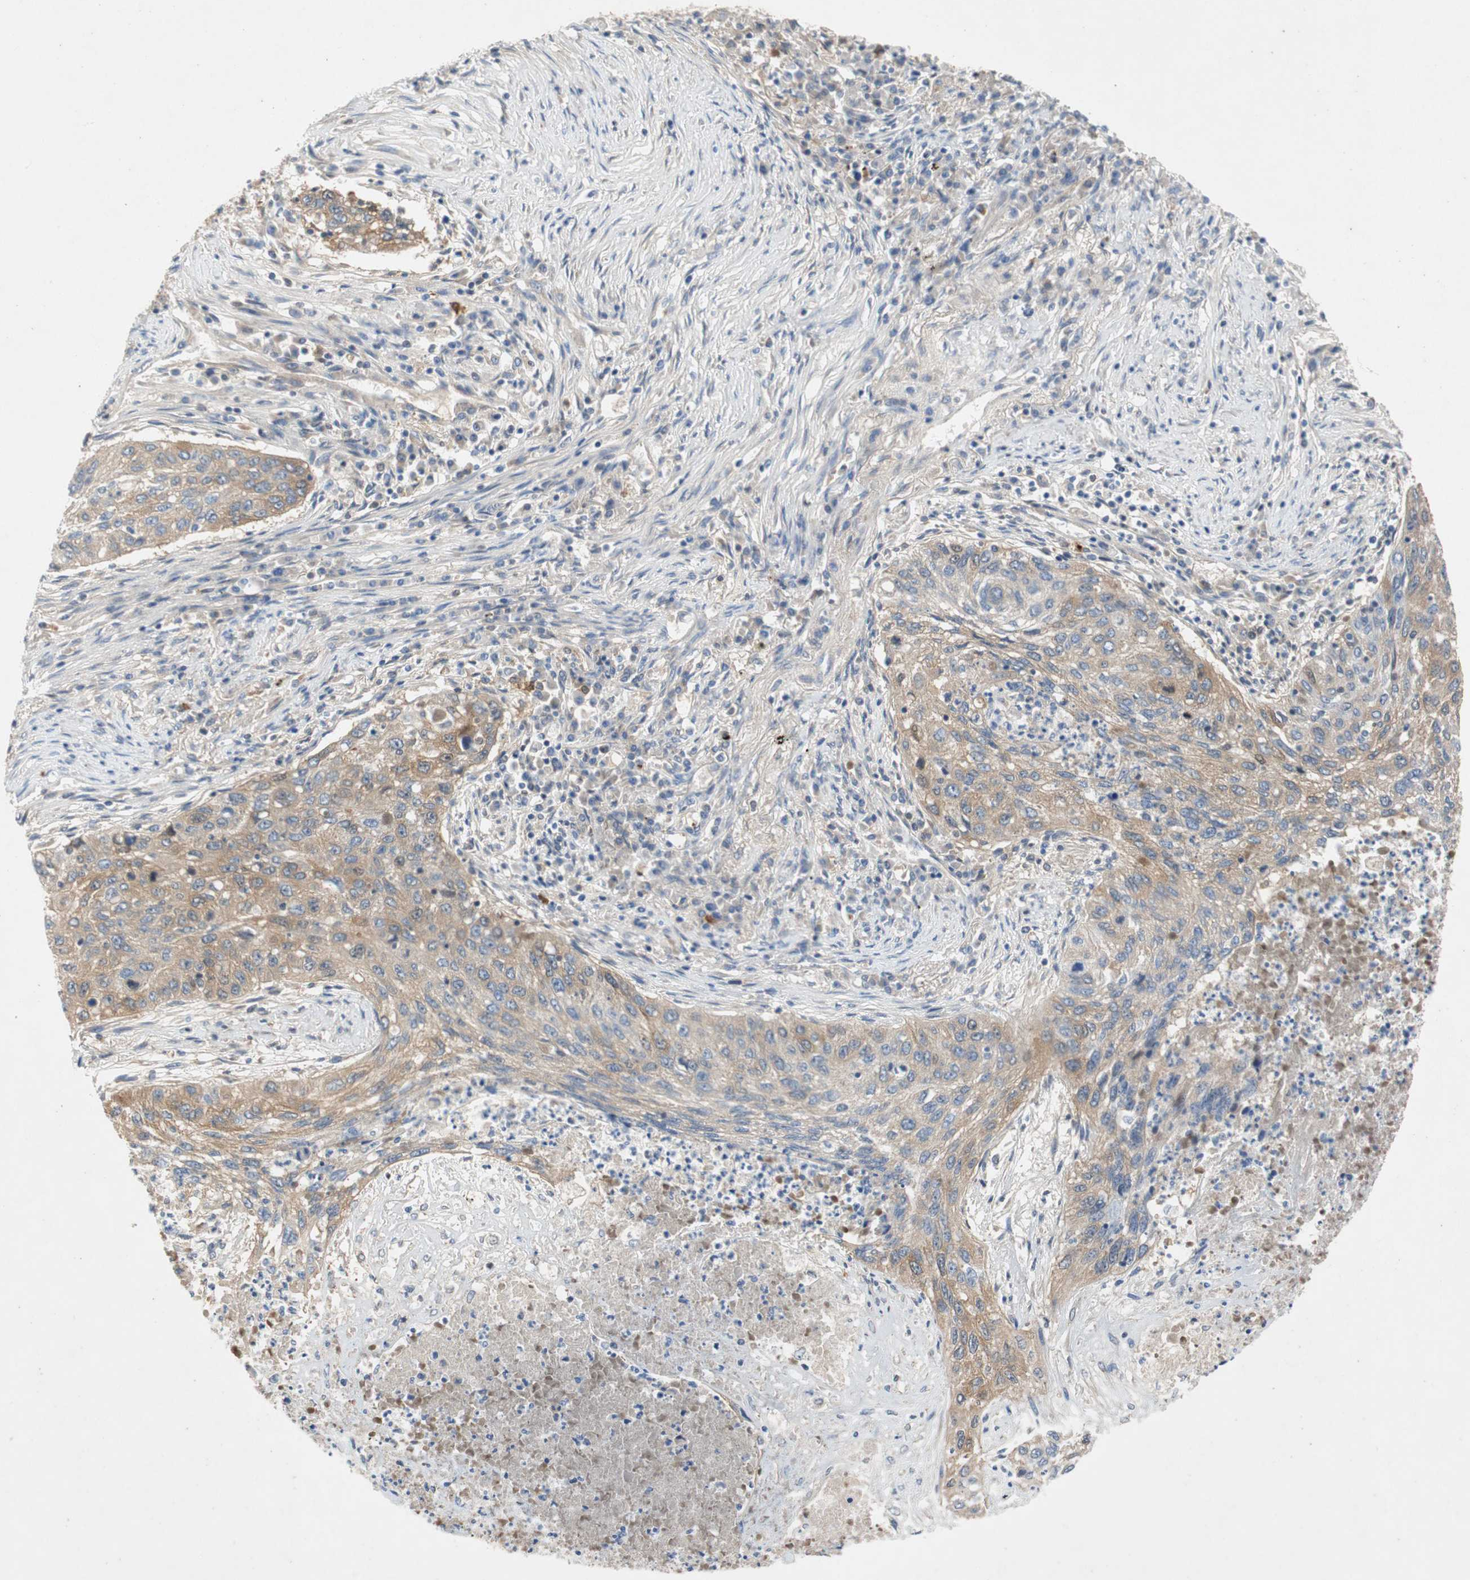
{"staining": {"intensity": "weak", "quantity": ">75%", "location": "cytoplasmic/membranous"}, "tissue": "lung cancer", "cell_type": "Tumor cells", "image_type": "cancer", "snomed": [{"axis": "morphology", "description": "Squamous cell carcinoma, NOS"}, {"axis": "topography", "description": "Lung"}], "caption": "Immunohistochemical staining of lung cancer reveals low levels of weak cytoplasmic/membranous protein expression in approximately >75% of tumor cells.", "gene": "RELB", "patient": {"sex": "female", "age": 63}}